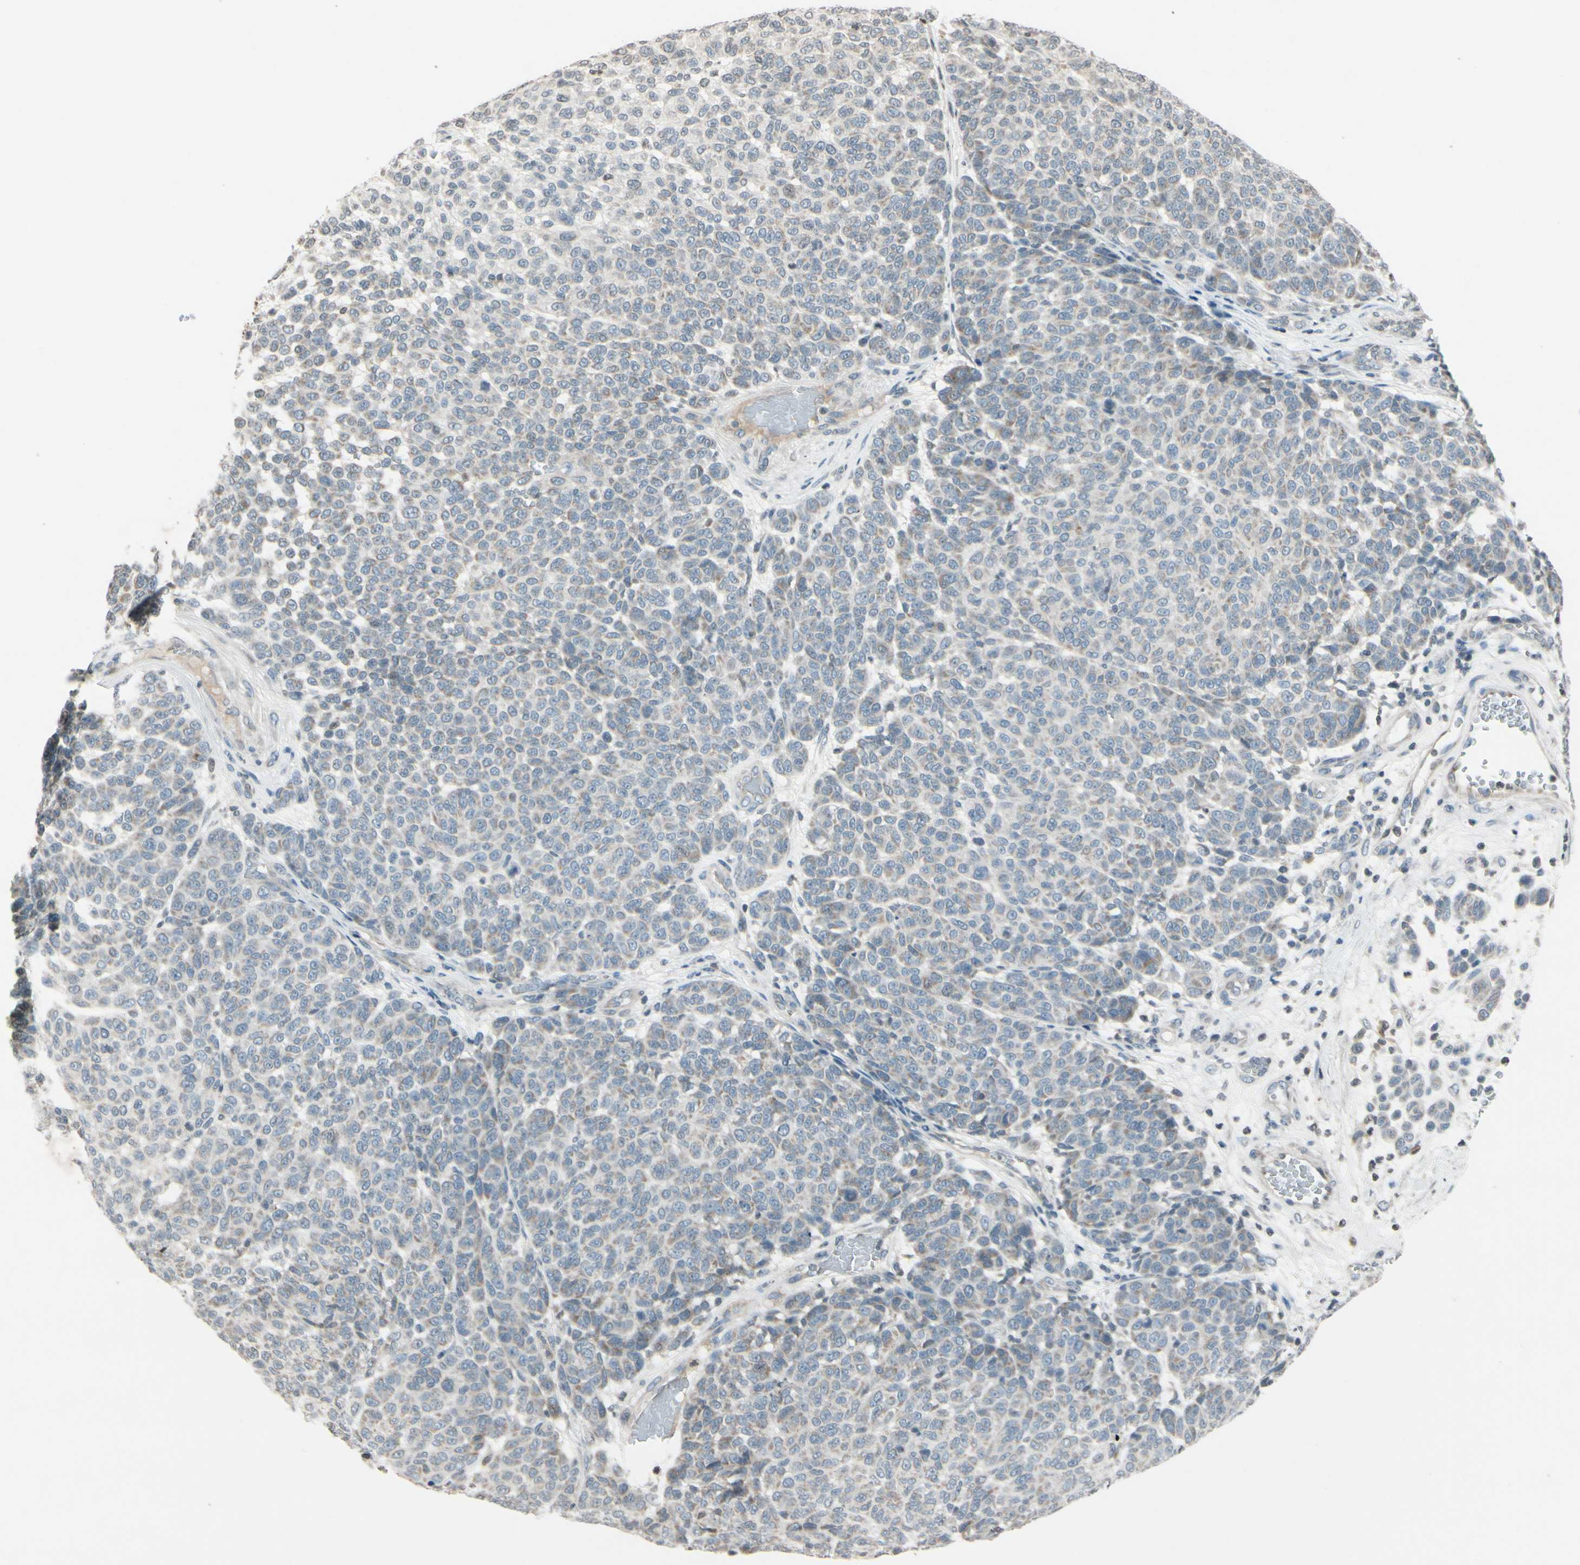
{"staining": {"intensity": "weak", "quantity": ">75%", "location": "cytoplasmic/membranous"}, "tissue": "melanoma", "cell_type": "Tumor cells", "image_type": "cancer", "snomed": [{"axis": "morphology", "description": "Malignant melanoma, NOS"}, {"axis": "topography", "description": "Skin"}], "caption": "Protein staining of malignant melanoma tissue reveals weak cytoplasmic/membranous staining in approximately >75% of tumor cells.", "gene": "CLDN11", "patient": {"sex": "male", "age": 59}}